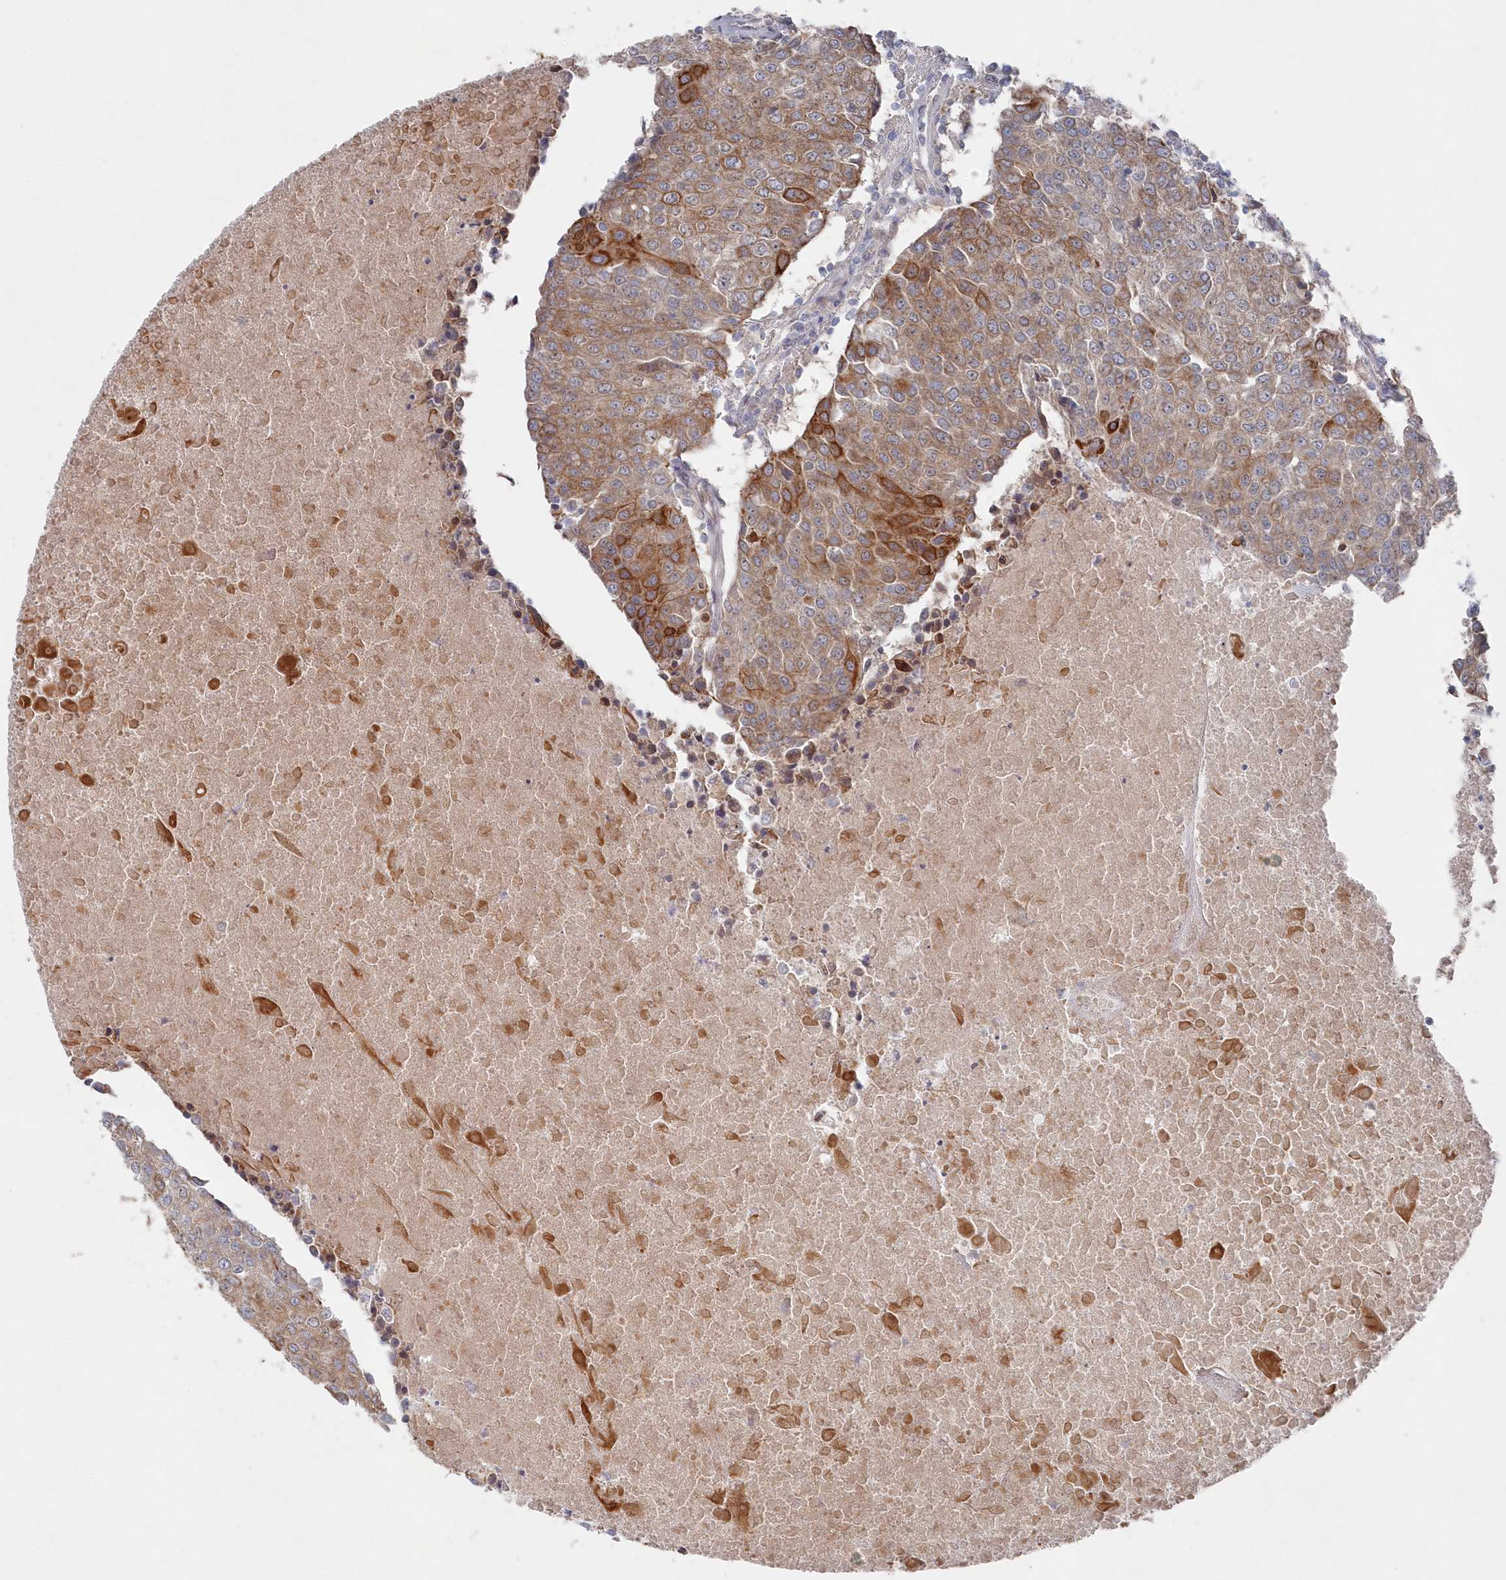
{"staining": {"intensity": "moderate", "quantity": ">75%", "location": "cytoplasmic/membranous"}, "tissue": "urothelial cancer", "cell_type": "Tumor cells", "image_type": "cancer", "snomed": [{"axis": "morphology", "description": "Urothelial carcinoma, High grade"}, {"axis": "topography", "description": "Urinary bladder"}], "caption": "A brown stain shows moderate cytoplasmic/membranous staining of a protein in human urothelial cancer tumor cells.", "gene": "KIAA1586", "patient": {"sex": "female", "age": 85}}